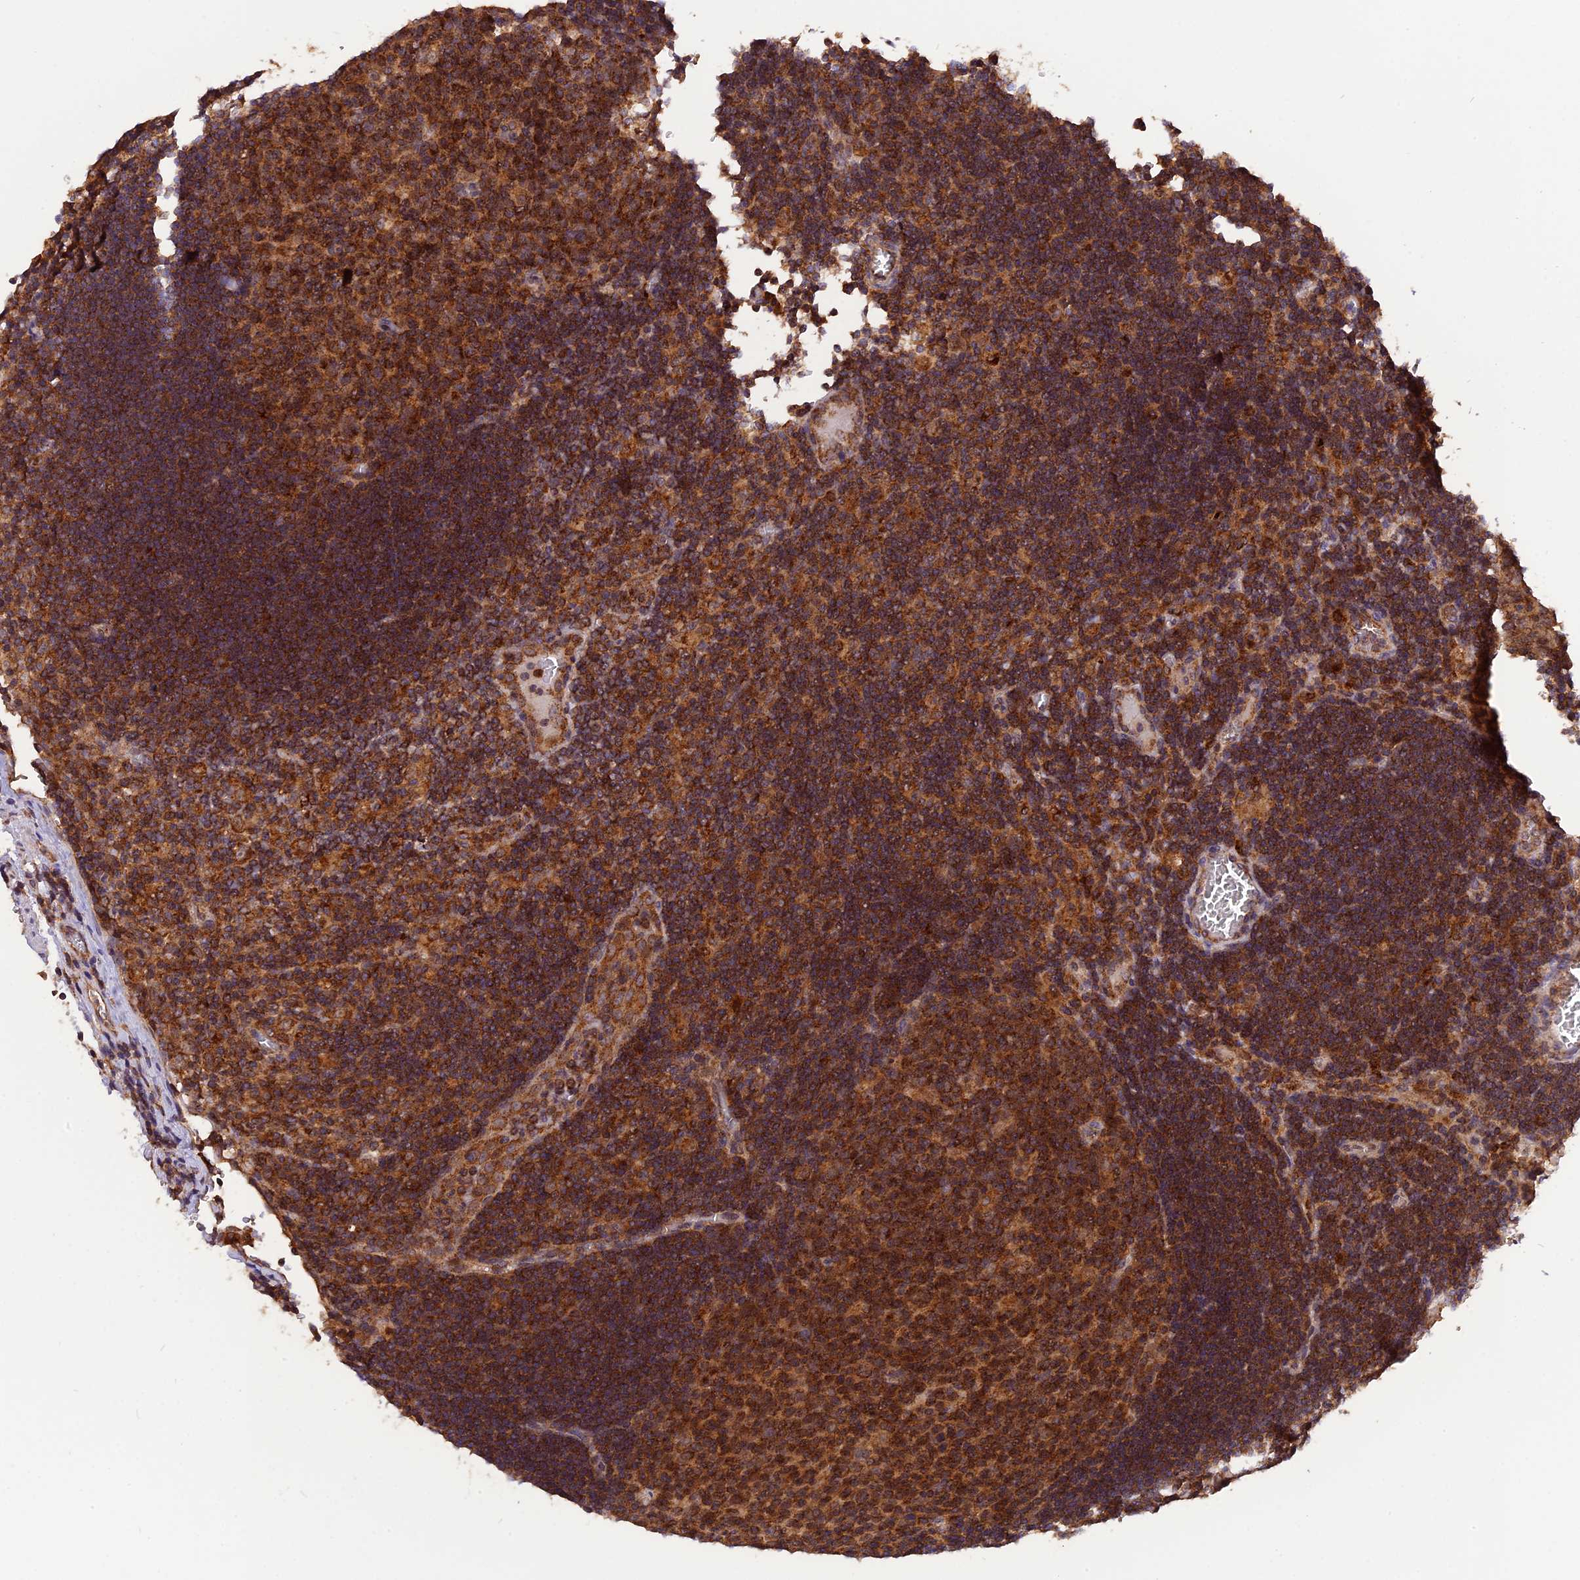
{"staining": {"intensity": "strong", "quantity": ">75%", "location": "cytoplasmic/membranous"}, "tissue": "lymph node", "cell_type": "Germinal center cells", "image_type": "normal", "snomed": [{"axis": "morphology", "description": "Normal tissue, NOS"}, {"axis": "topography", "description": "Lymph node"}], "caption": "Lymph node stained with a brown dye exhibits strong cytoplasmic/membranous positive staining in approximately >75% of germinal center cells.", "gene": "PEX3", "patient": {"sex": "female", "age": 73}}